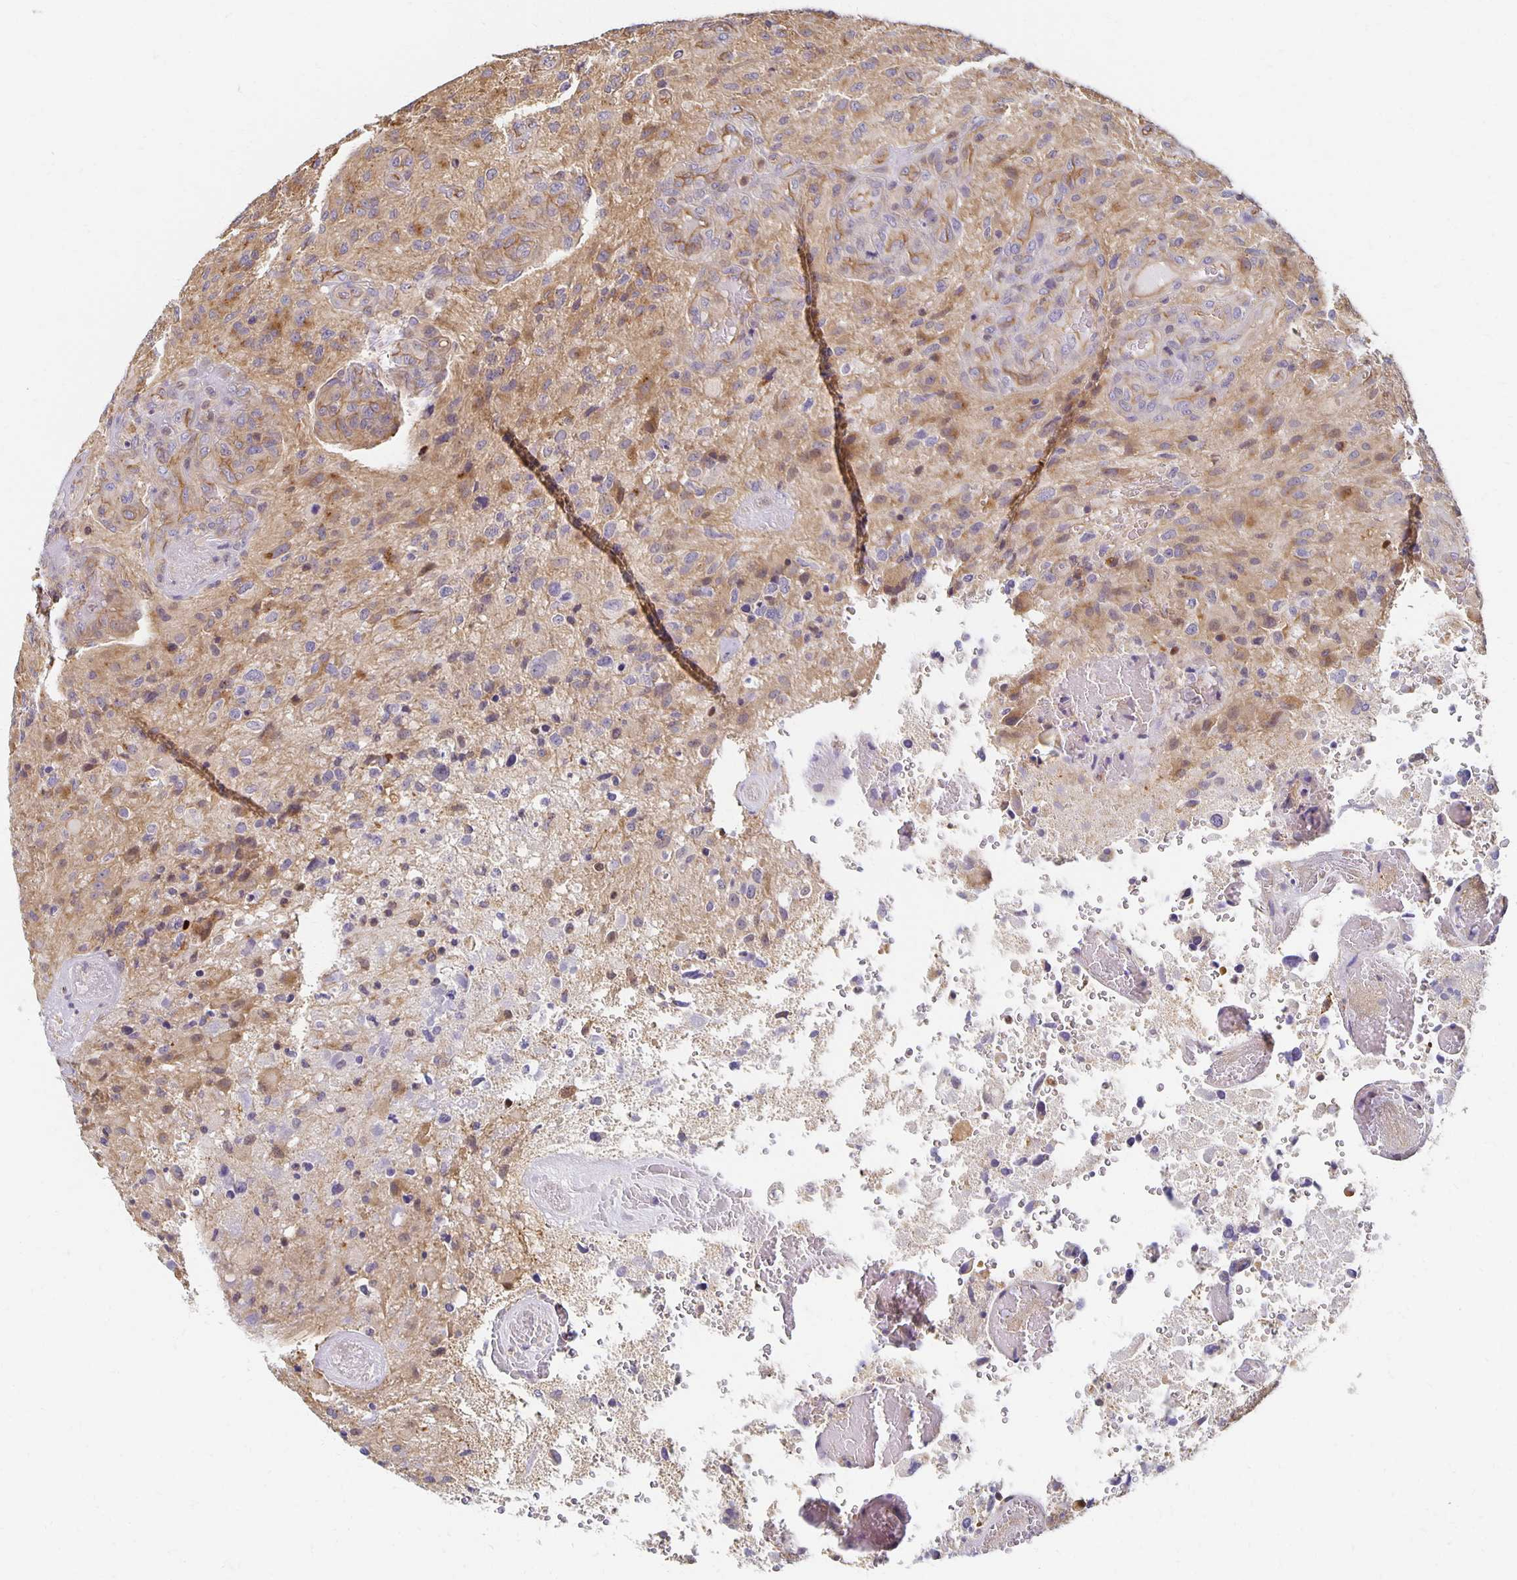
{"staining": {"intensity": "moderate", "quantity": "25%-75%", "location": "cytoplasmic/membranous"}, "tissue": "glioma", "cell_type": "Tumor cells", "image_type": "cancer", "snomed": [{"axis": "morphology", "description": "Glioma, malignant, High grade"}, {"axis": "topography", "description": "Brain"}], "caption": "A brown stain highlights moderate cytoplasmic/membranous positivity of a protein in glioma tumor cells.", "gene": "SORL1", "patient": {"sex": "male", "age": 53}}